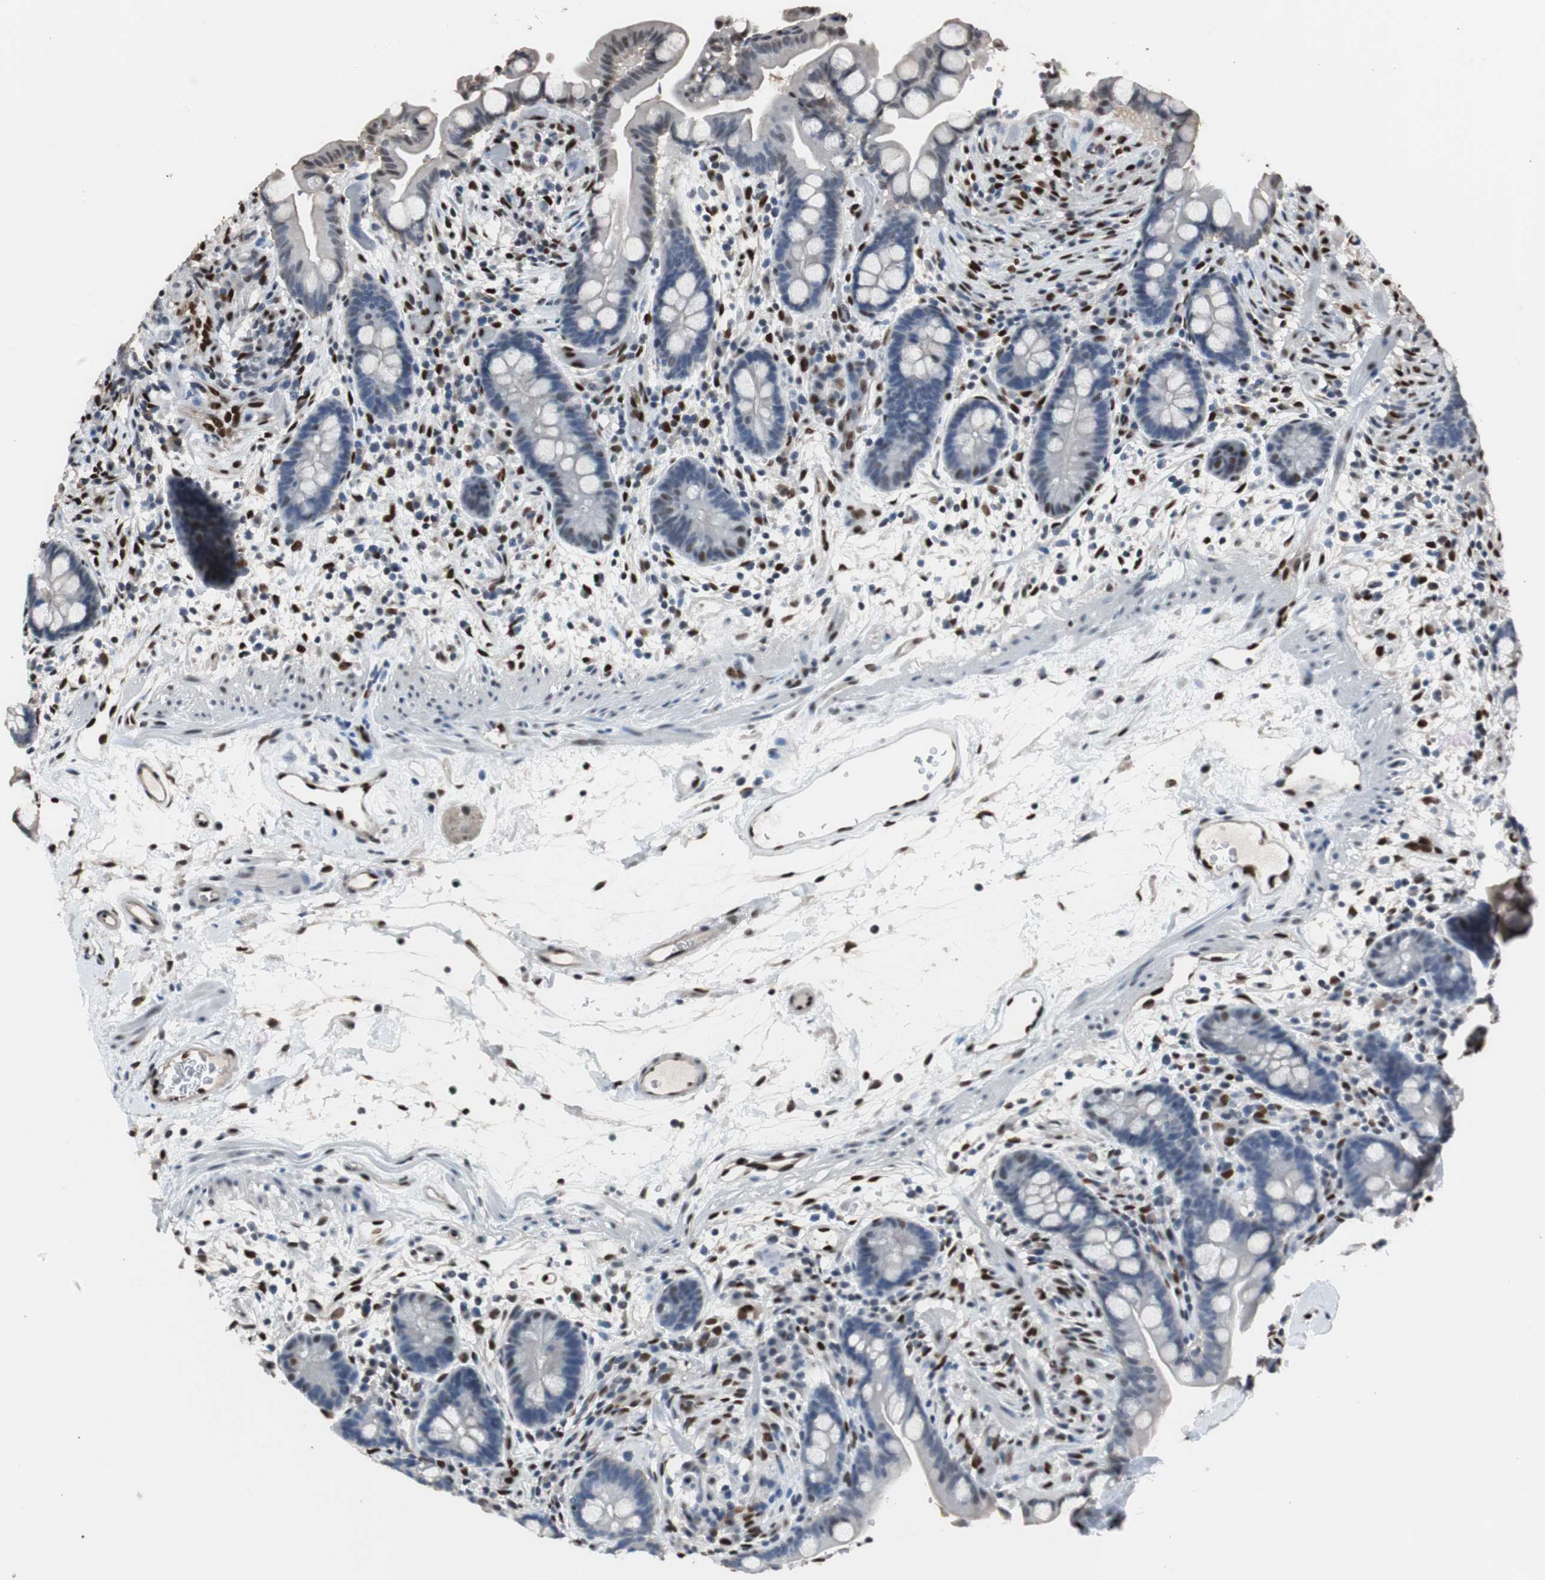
{"staining": {"intensity": "strong", "quantity": ">75%", "location": "nuclear"}, "tissue": "colon", "cell_type": "Endothelial cells", "image_type": "normal", "snomed": [{"axis": "morphology", "description": "Normal tissue, NOS"}, {"axis": "topography", "description": "Colon"}], "caption": "Strong nuclear protein expression is present in about >75% of endothelial cells in colon. The staining was performed using DAB (3,3'-diaminobenzidine) to visualize the protein expression in brown, while the nuclei were stained in blue with hematoxylin (Magnification: 20x).", "gene": "PML", "patient": {"sex": "male", "age": 73}}